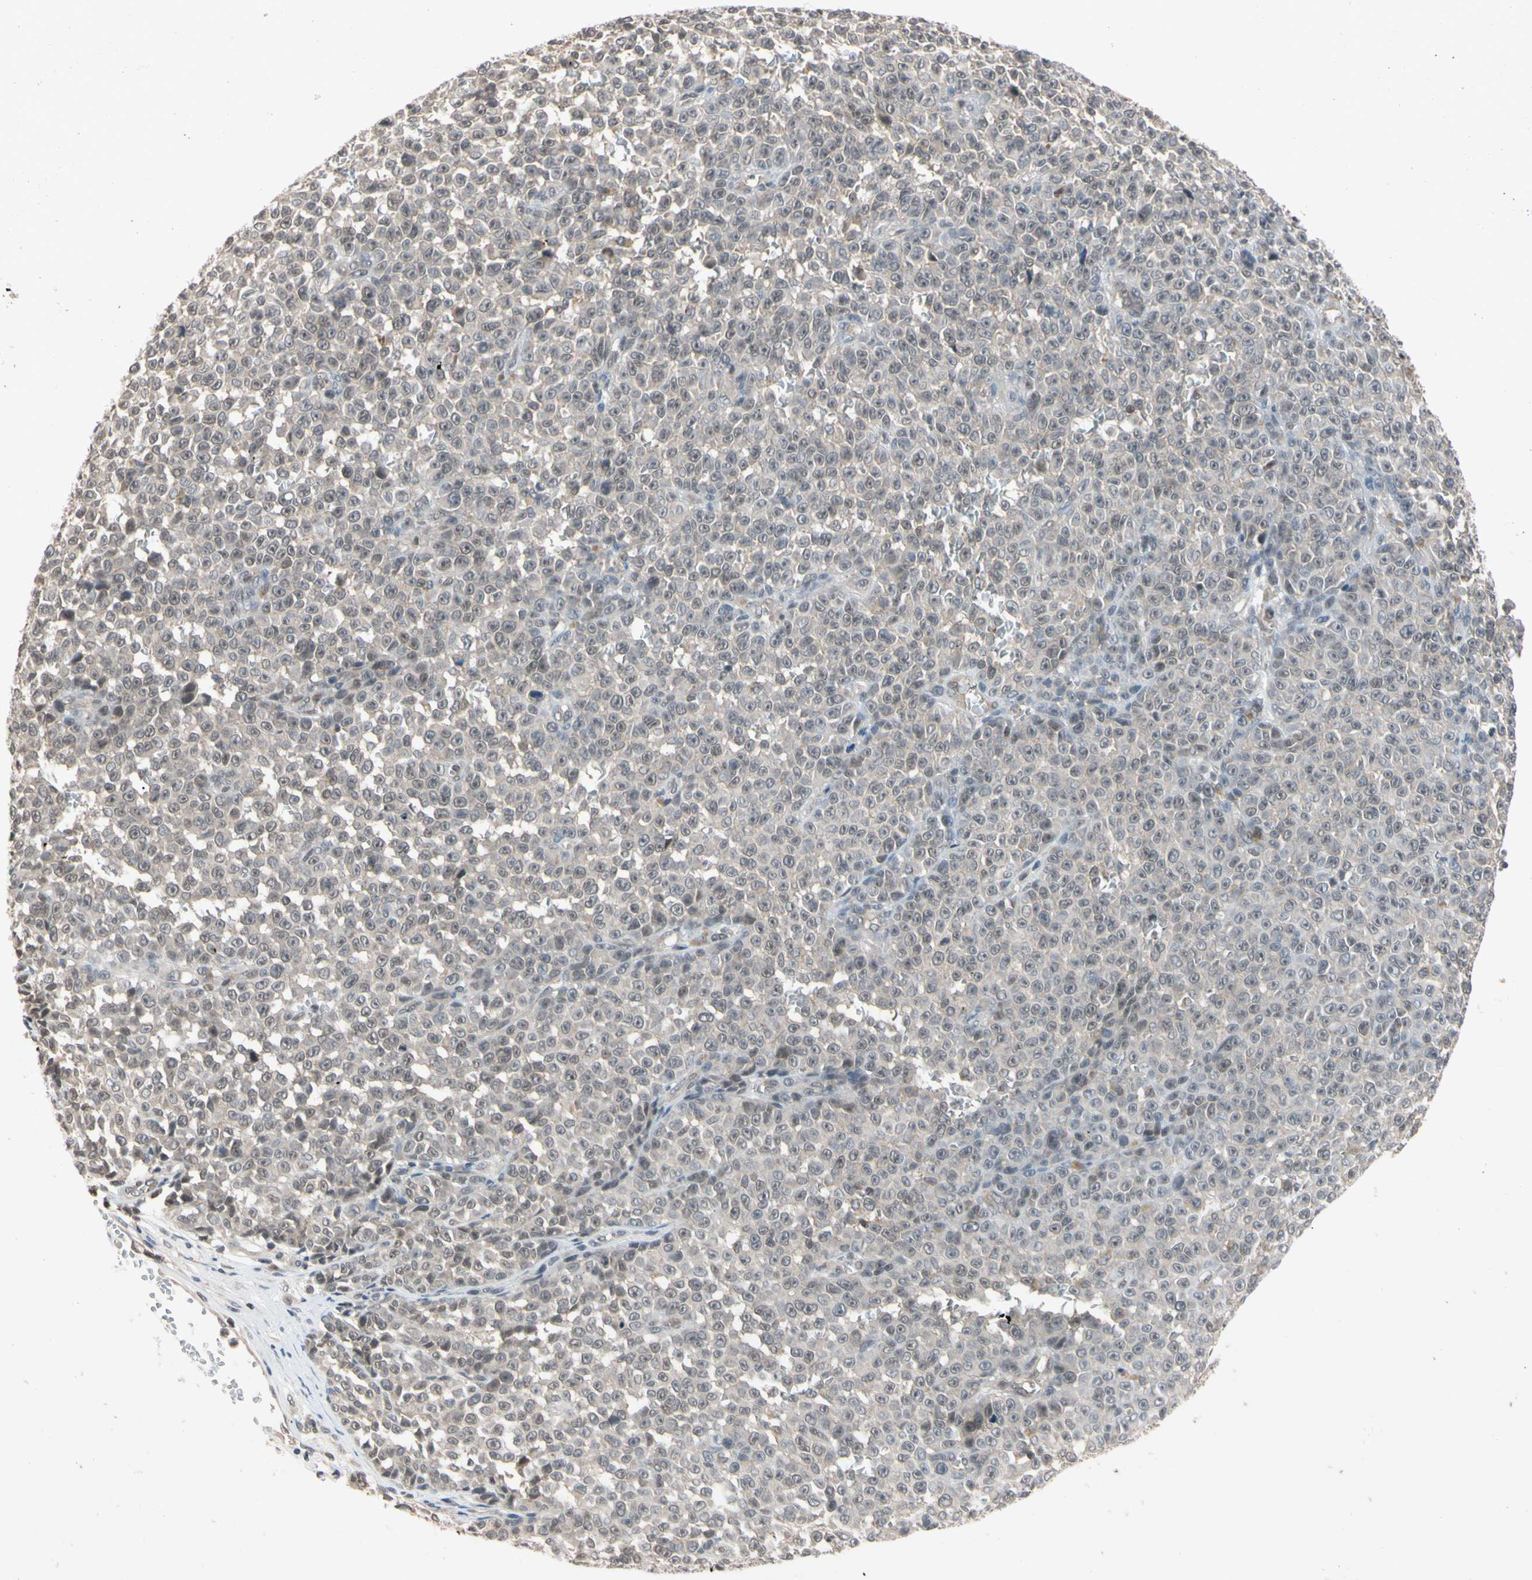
{"staining": {"intensity": "weak", "quantity": "<25%", "location": "cytoplasmic/membranous,nuclear"}, "tissue": "melanoma", "cell_type": "Tumor cells", "image_type": "cancer", "snomed": [{"axis": "morphology", "description": "Malignant melanoma, NOS"}, {"axis": "topography", "description": "Skin"}], "caption": "Immunohistochemical staining of melanoma exhibits no significant positivity in tumor cells. Brightfield microscopy of IHC stained with DAB (brown) and hematoxylin (blue), captured at high magnification.", "gene": "UBE2I", "patient": {"sex": "female", "age": 82}}